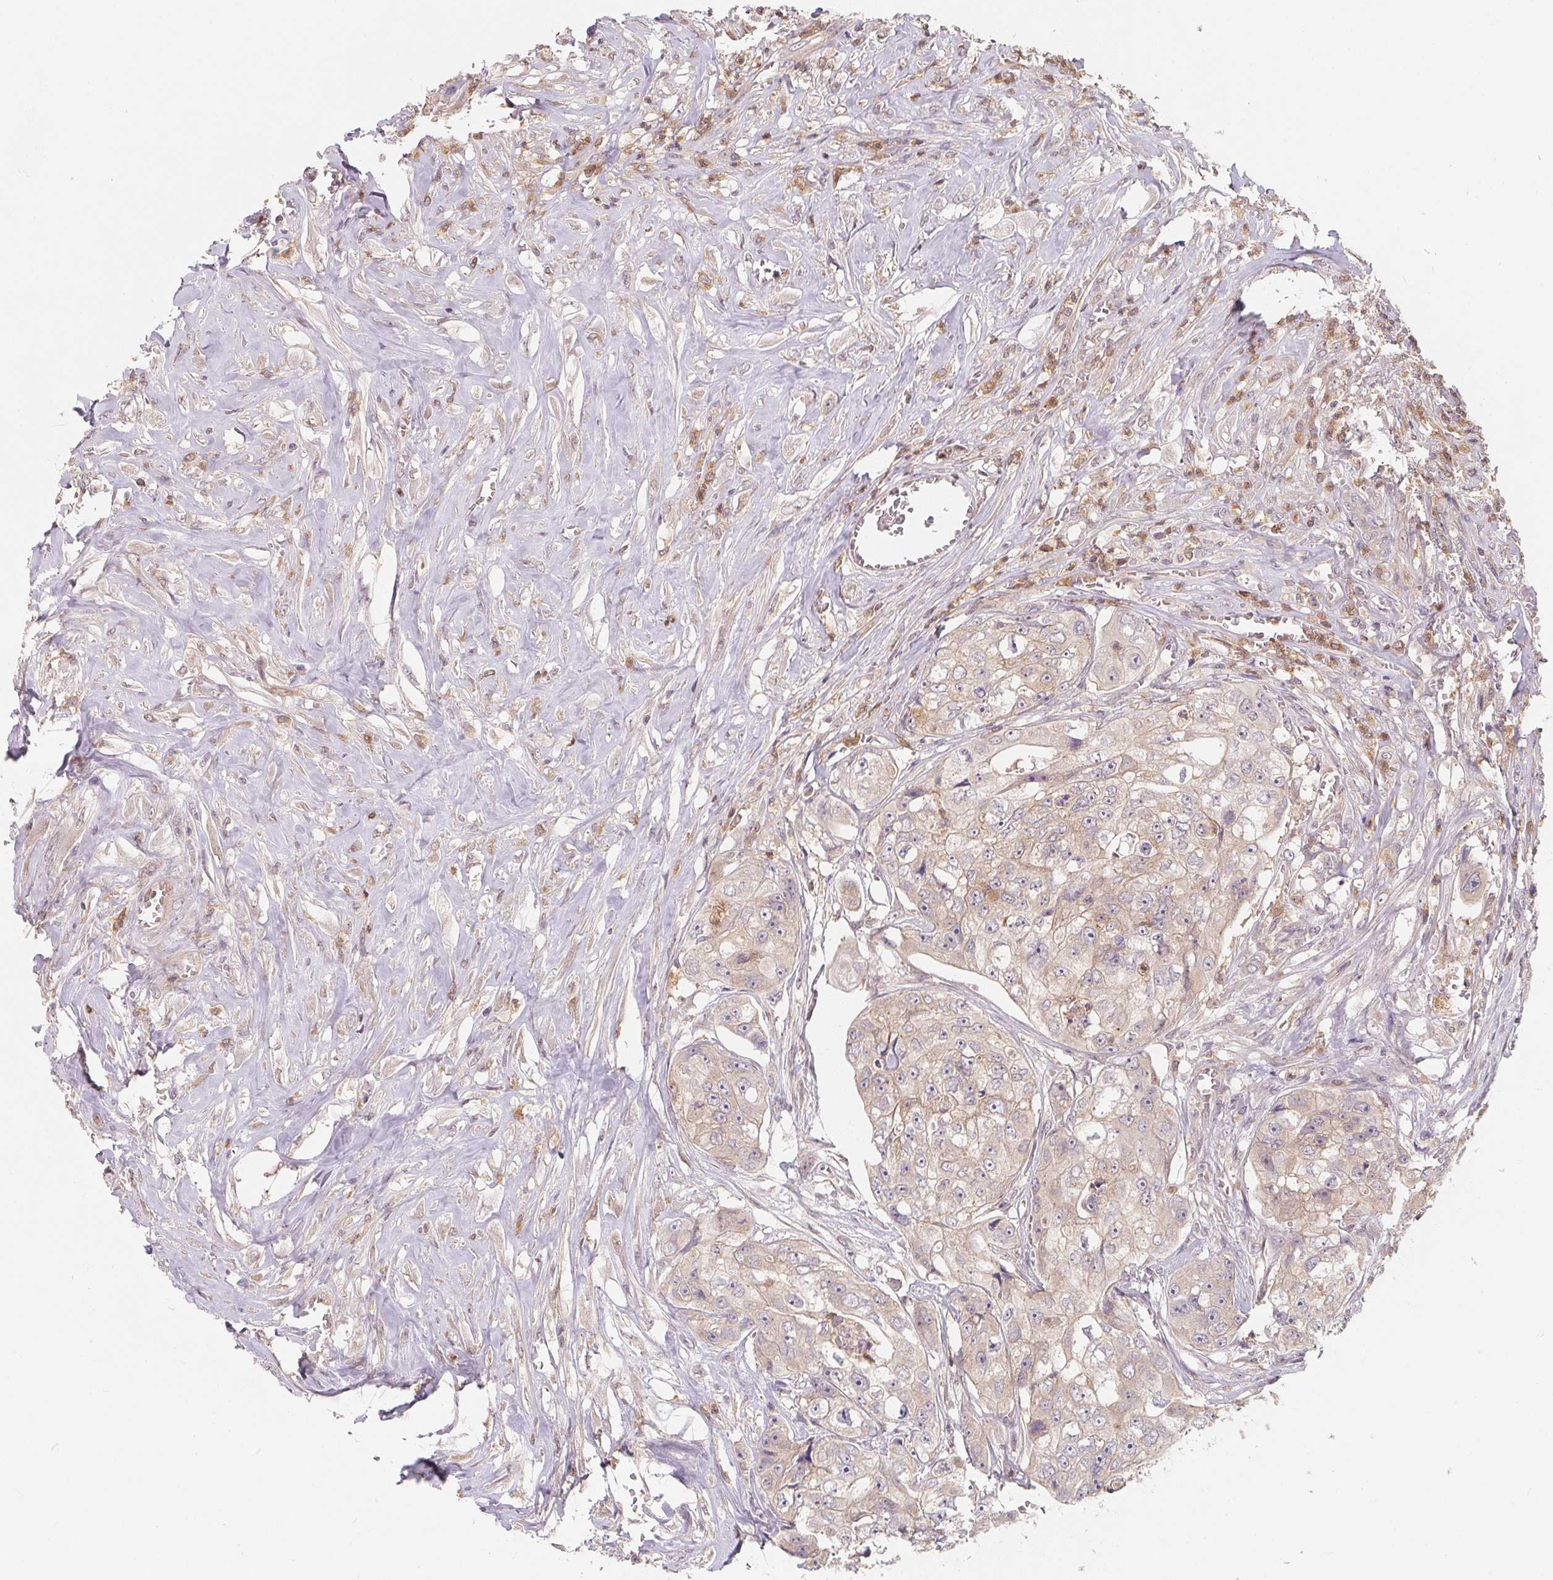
{"staining": {"intensity": "negative", "quantity": "none", "location": "none"}, "tissue": "colorectal cancer", "cell_type": "Tumor cells", "image_type": "cancer", "snomed": [{"axis": "morphology", "description": "Adenocarcinoma, NOS"}, {"axis": "topography", "description": "Rectum"}], "caption": "Image shows no significant protein positivity in tumor cells of colorectal cancer (adenocarcinoma).", "gene": "ANKRD13A", "patient": {"sex": "female", "age": 62}}